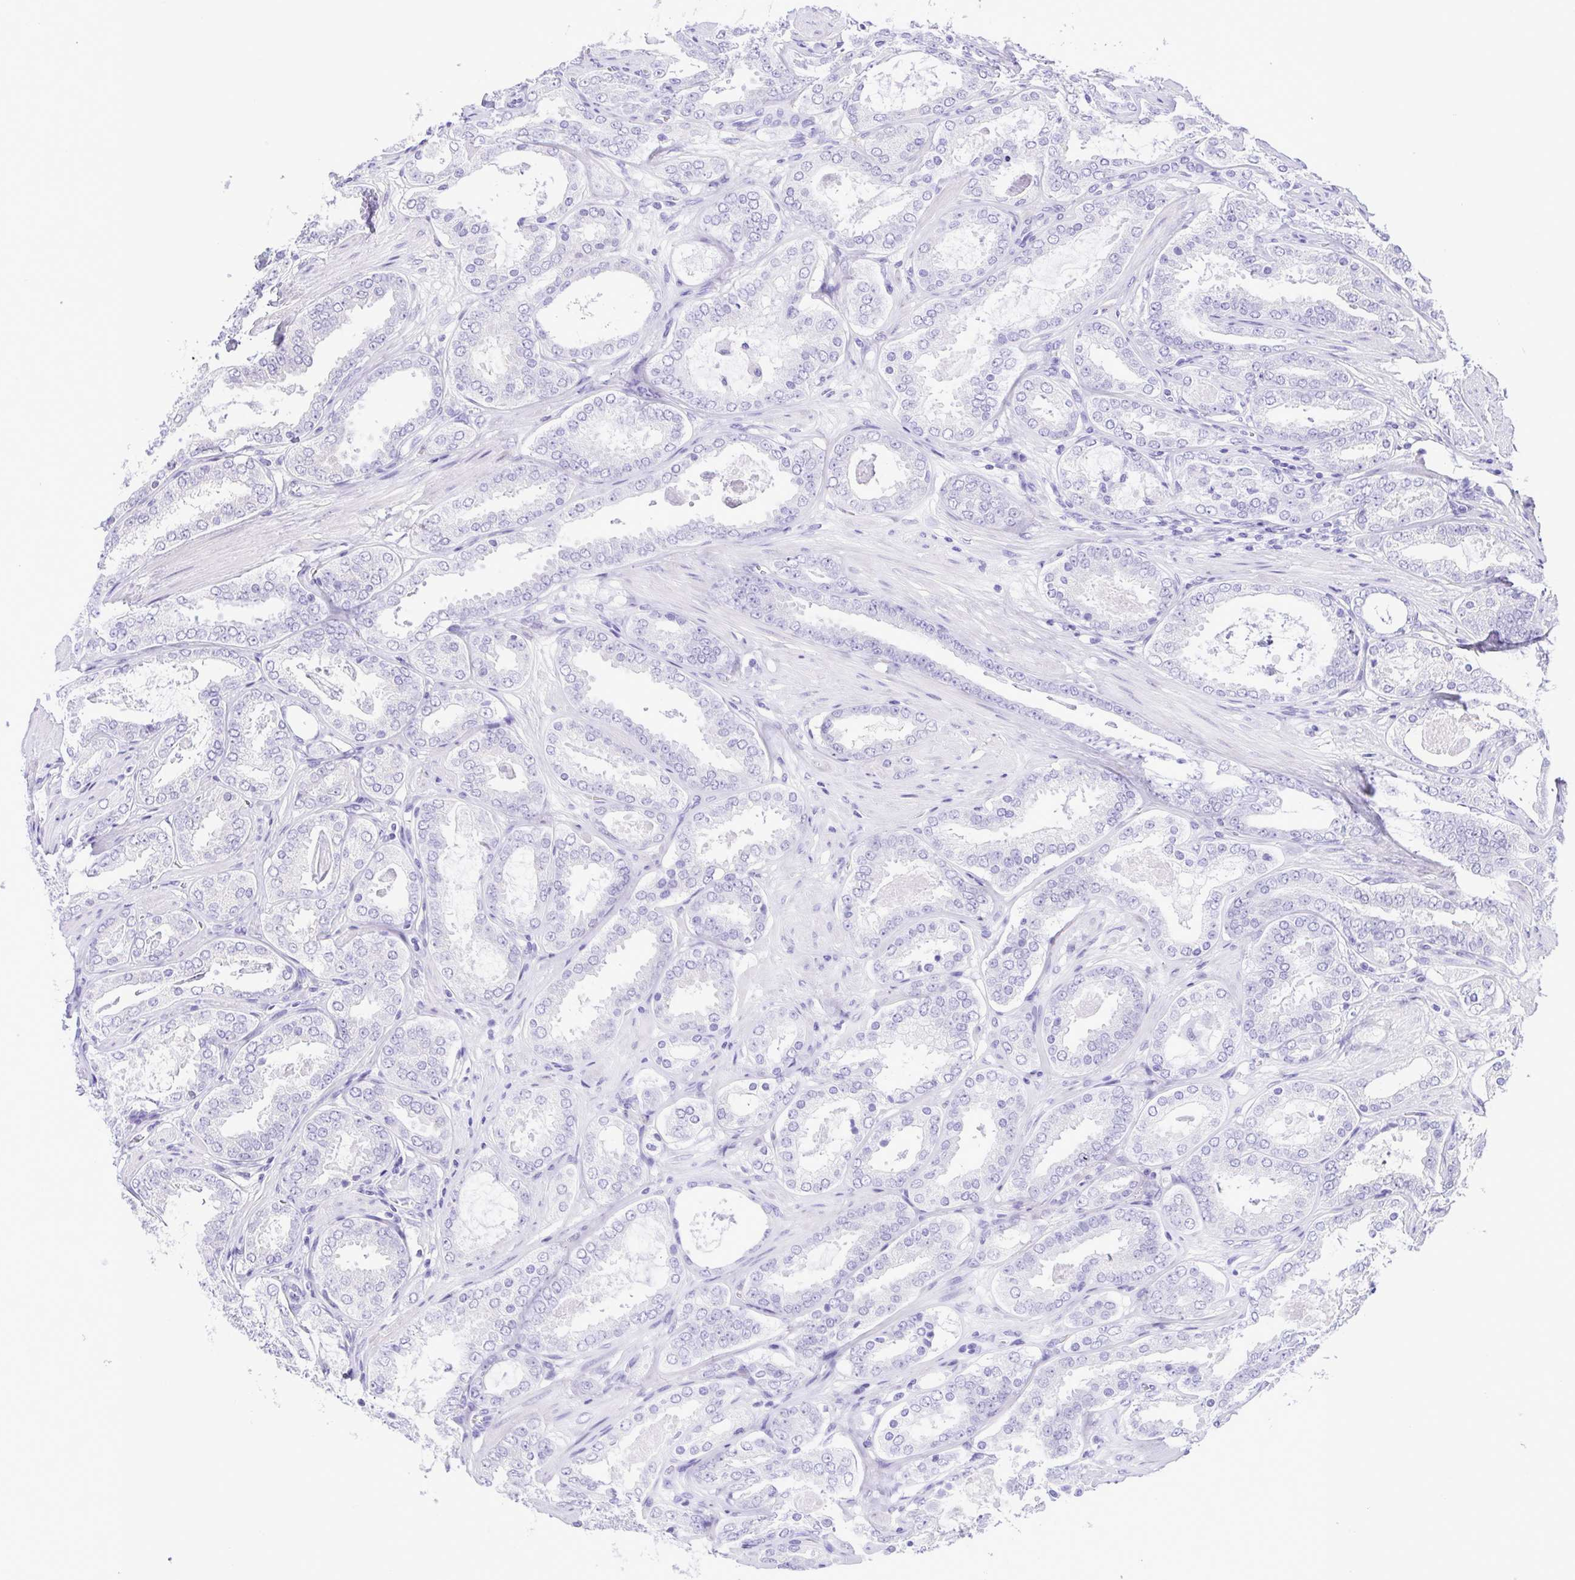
{"staining": {"intensity": "negative", "quantity": "none", "location": "none"}, "tissue": "prostate cancer", "cell_type": "Tumor cells", "image_type": "cancer", "snomed": [{"axis": "morphology", "description": "Adenocarcinoma, High grade"}, {"axis": "topography", "description": "Prostate"}], "caption": "IHC micrograph of neoplastic tissue: human prostate adenocarcinoma (high-grade) stained with DAB demonstrates no significant protein expression in tumor cells. (DAB (3,3'-diaminobenzidine) immunohistochemistry (IHC) visualized using brightfield microscopy, high magnification).", "gene": "PAK3", "patient": {"sex": "male", "age": 63}}